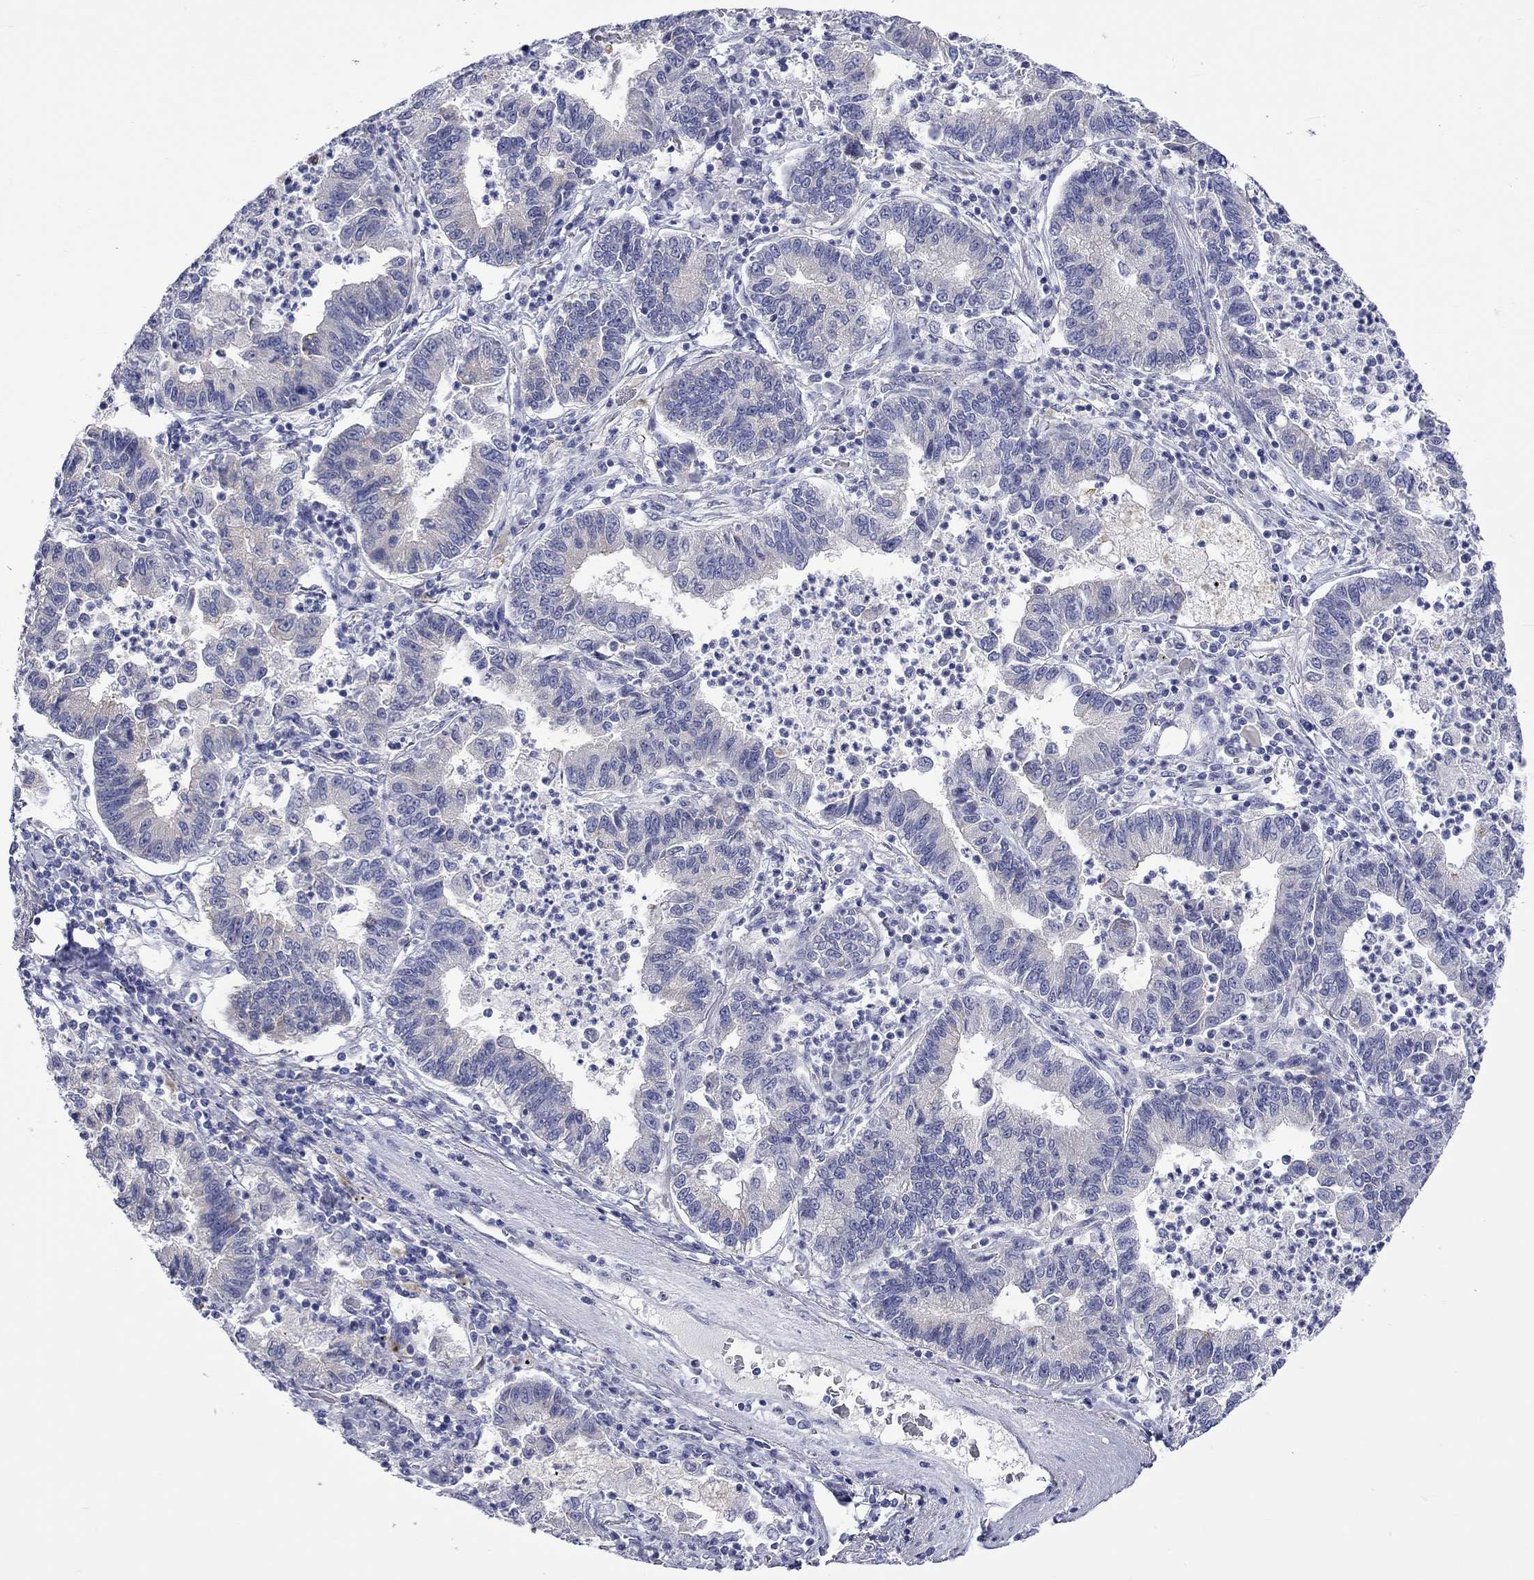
{"staining": {"intensity": "negative", "quantity": "none", "location": "none"}, "tissue": "lung cancer", "cell_type": "Tumor cells", "image_type": "cancer", "snomed": [{"axis": "morphology", "description": "Adenocarcinoma, NOS"}, {"axis": "topography", "description": "Lung"}], "caption": "Protein analysis of lung cancer shows no significant staining in tumor cells.", "gene": "CERS1", "patient": {"sex": "female", "age": 57}}